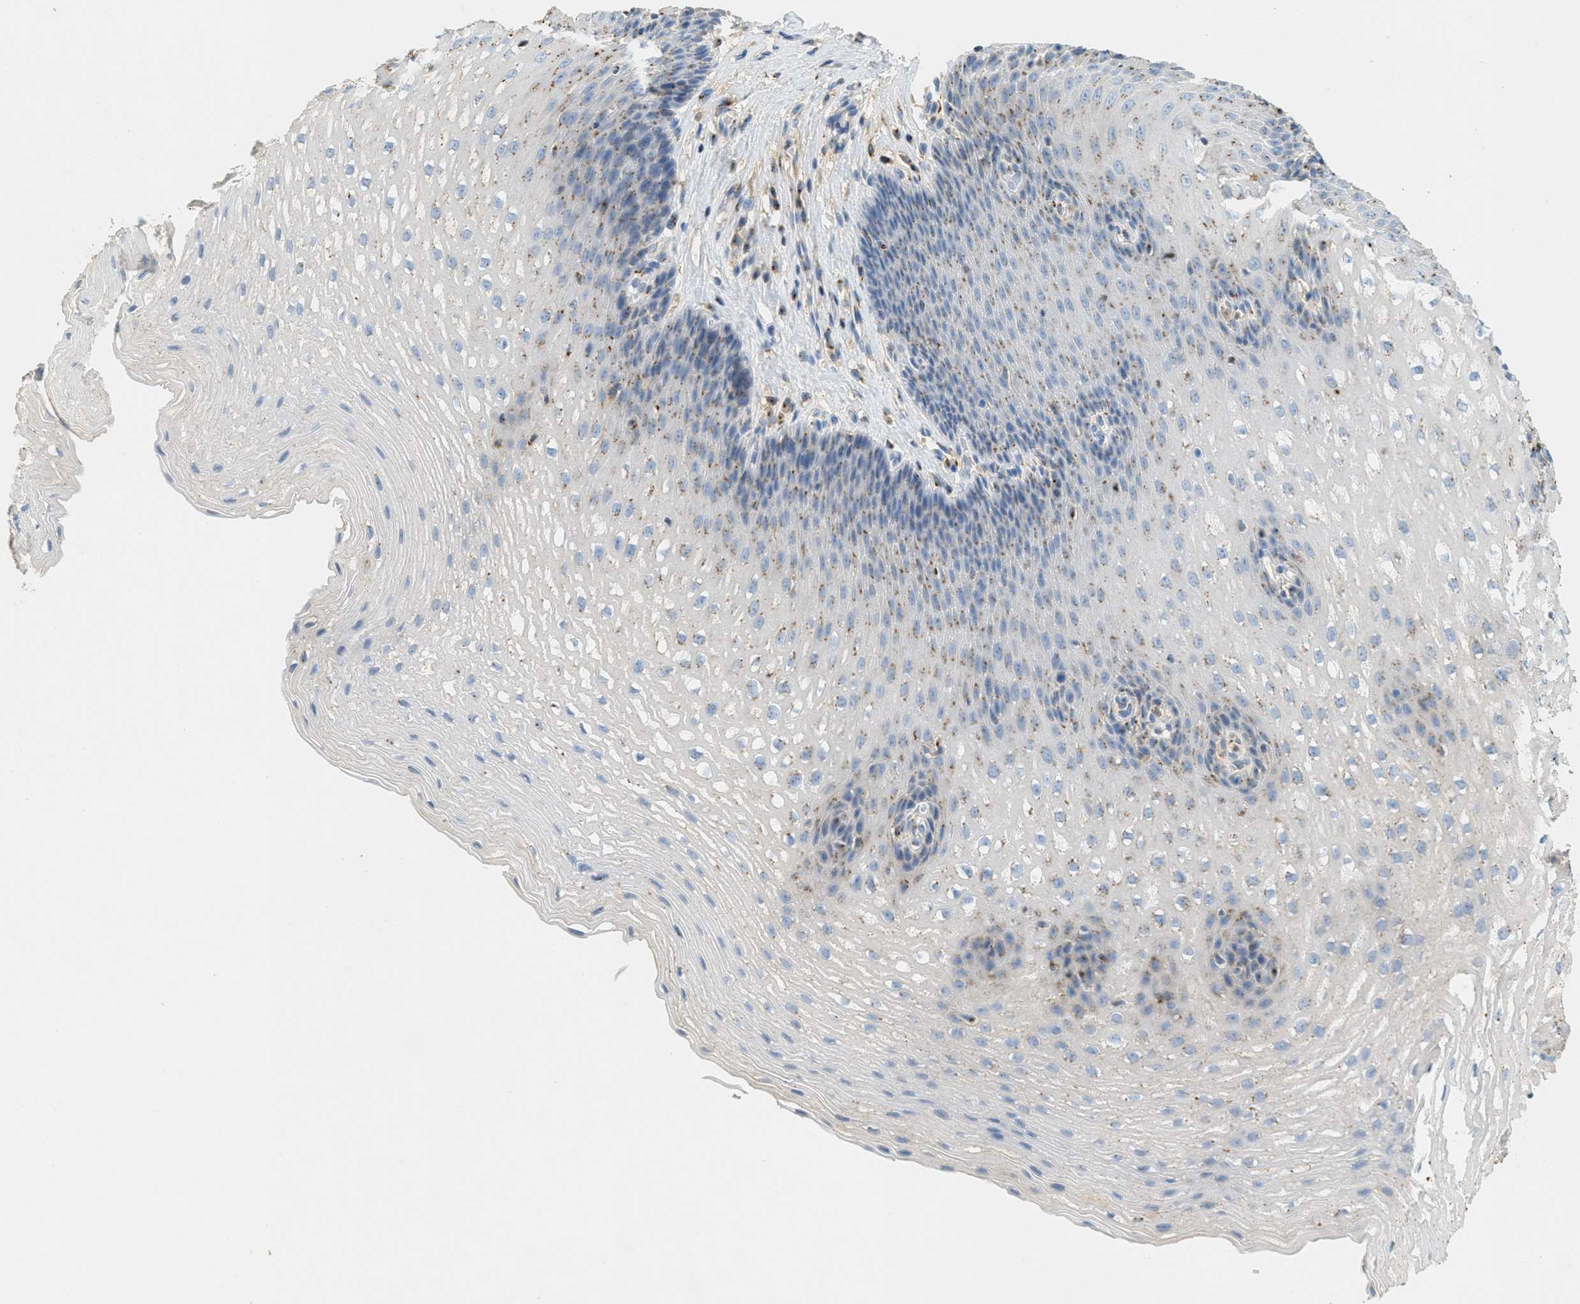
{"staining": {"intensity": "weak", "quantity": "<25%", "location": "cytoplasmic/membranous"}, "tissue": "esophagus", "cell_type": "Squamous epithelial cells", "image_type": "normal", "snomed": [{"axis": "morphology", "description": "Normal tissue, NOS"}, {"axis": "topography", "description": "Esophagus"}], "caption": "The histopathology image shows no staining of squamous epithelial cells in unremarkable esophagus. (Stains: DAB (3,3'-diaminobenzidine) IHC with hematoxylin counter stain, Microscopy: brightfield microscopy at high magnification).", "gene": "ENTPD4", "patient": {"sex": "male", "age": 48}}